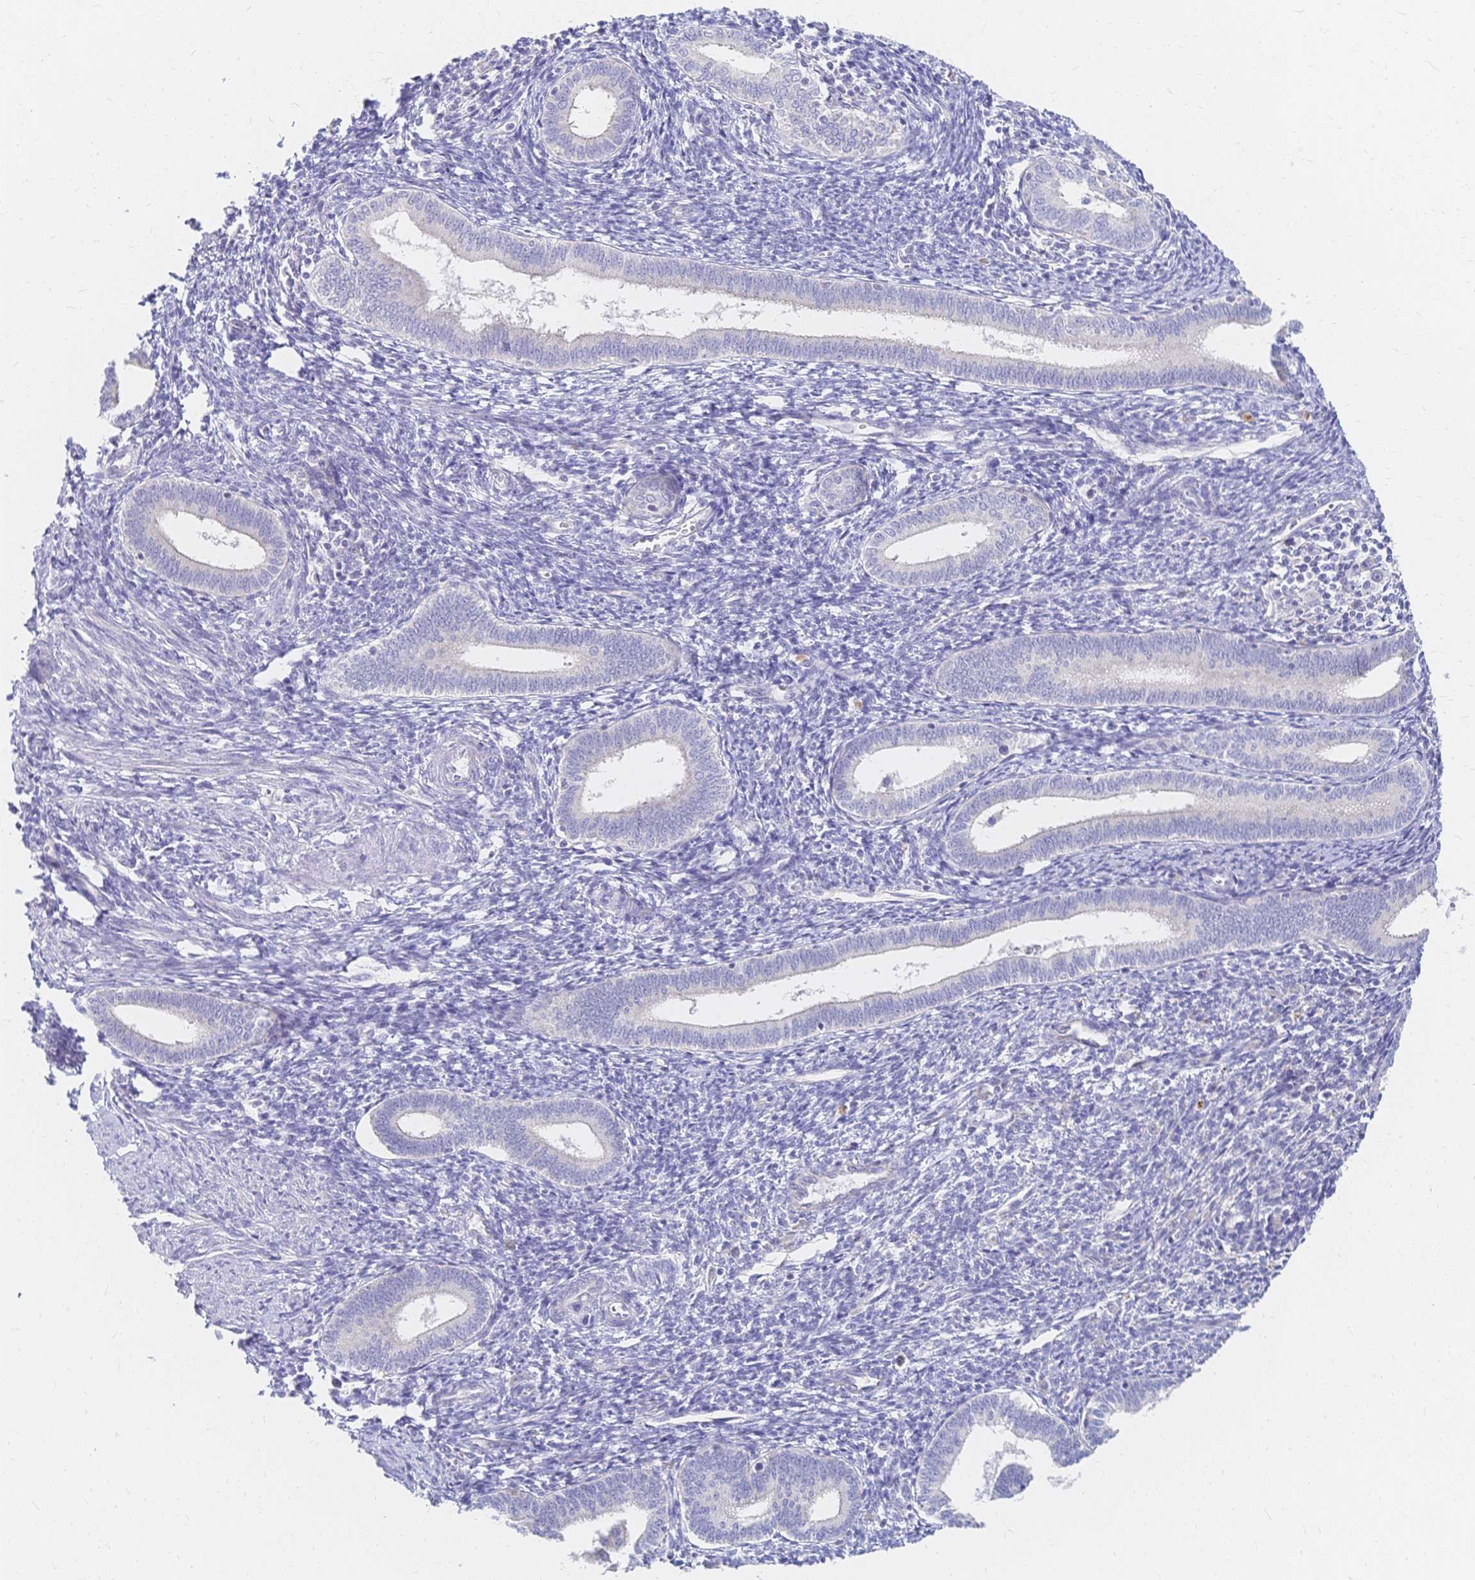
{"staining": {"intensity": "negative", "quantity": "none", "location": "none"}, "tissue": "endometrium", "cell_type": "Cells in endometrial stroma", "image_type": "normal", "snomed": [{"axis": "morphology", "description": "Normal tissue, NOS"}, {"axis": "topography", "description": "Endometrium"}], "caption": "Immunohistochemistry (IHC) photomicrograph of normal human endometrium stained for a protein (brown), which shows no positivity in cells in endometrial stroma. (DAB (3,3'-diaminobenzidine) IHC, high magnification).", "gene": "VWC2L", "patient": {"sex": "female", "age": 41}}